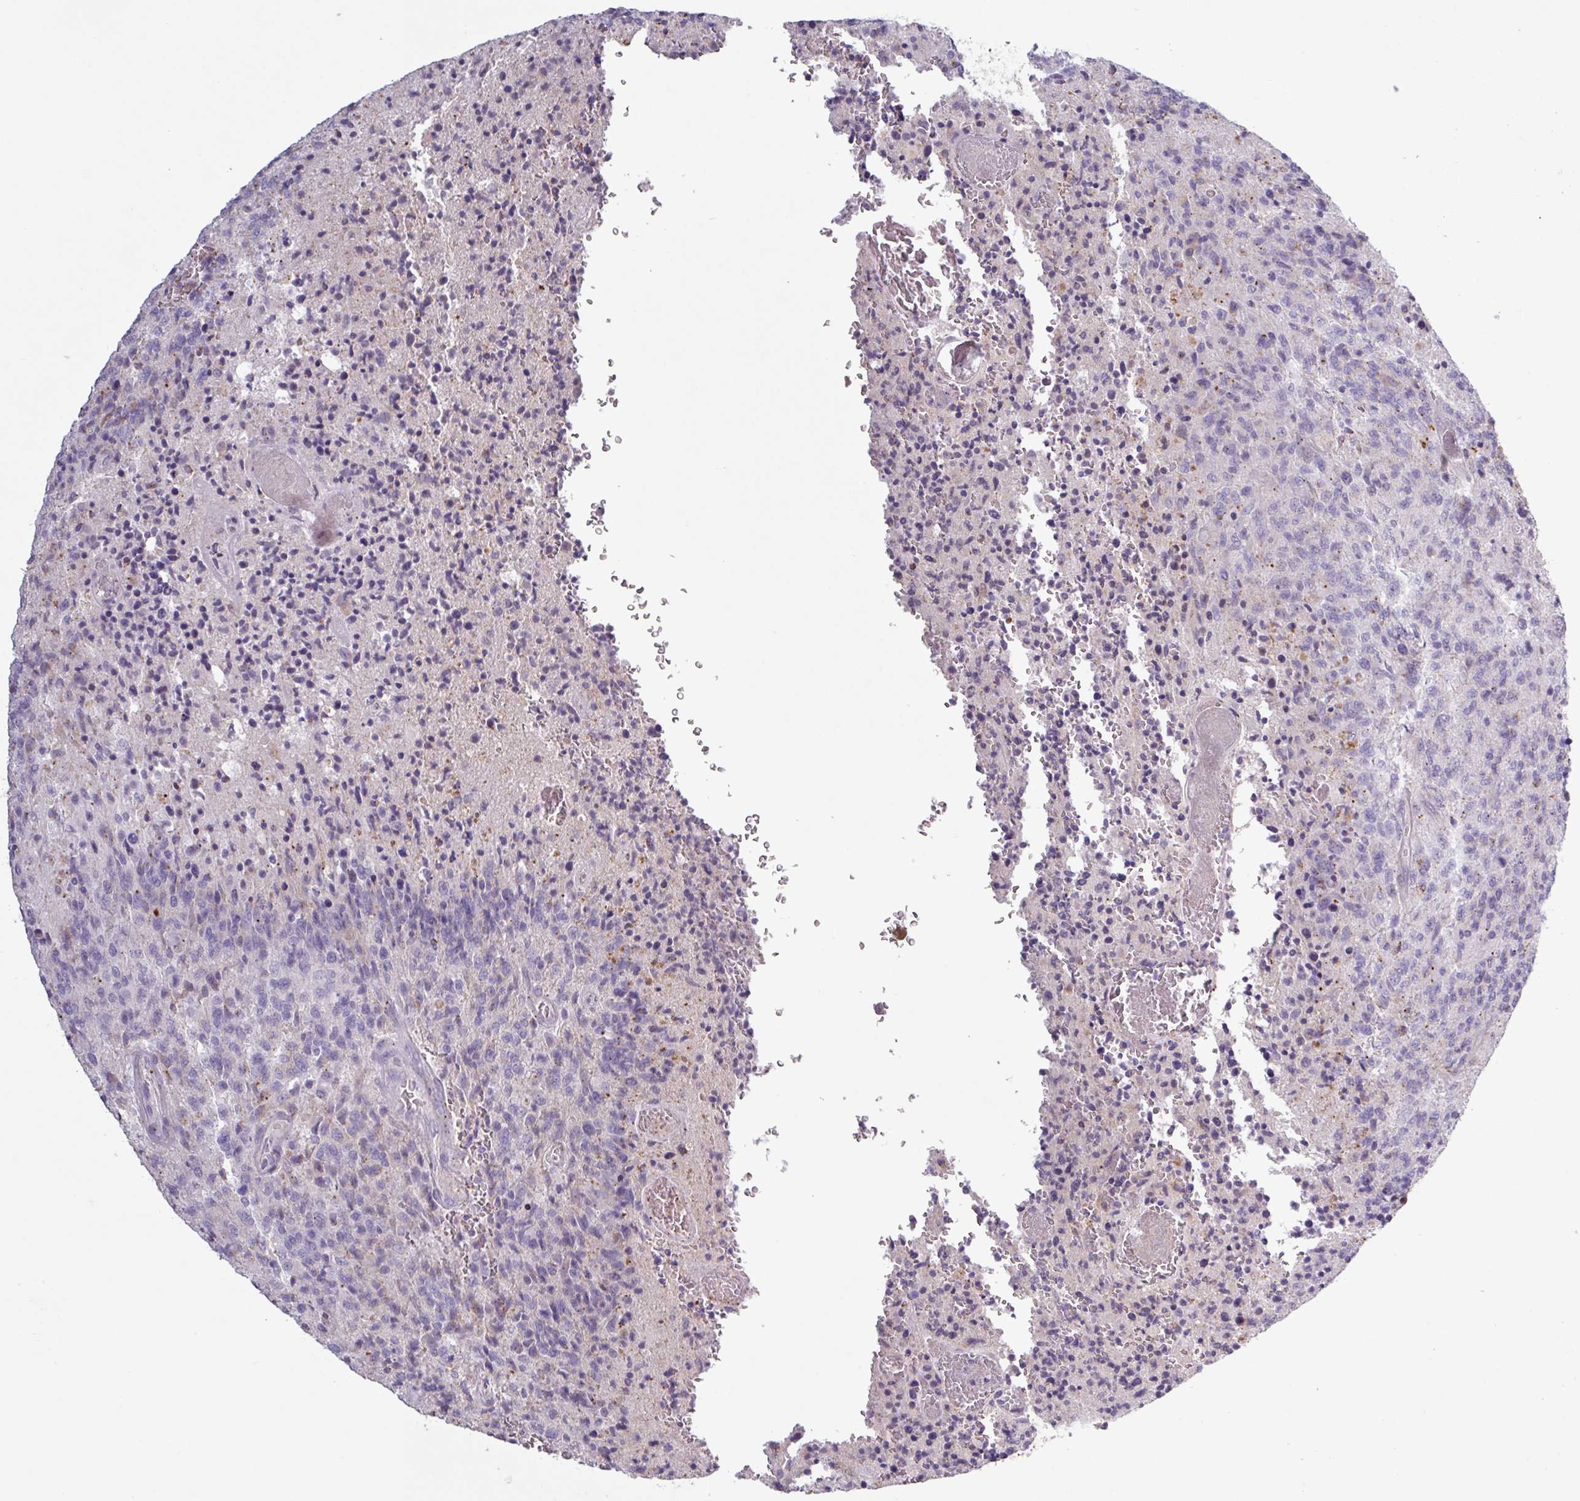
{"staining": {"intensity": "negative", "quantity": "none", "location": "none"}, "tissue": "glioma", "cell_type": "Tumor cells", "image_type": "cancer", "snomed": [{"axis": "morphology", "description": "Glioma, malignant, High grade"}, {"axis": "topography", "description": "Brain"}], "caption": "Immunohistochemical staining of glioma shows no significant positivity in tumor cells.", "gene": "C4B", "patient": {"sex": "male", "age": 36}}